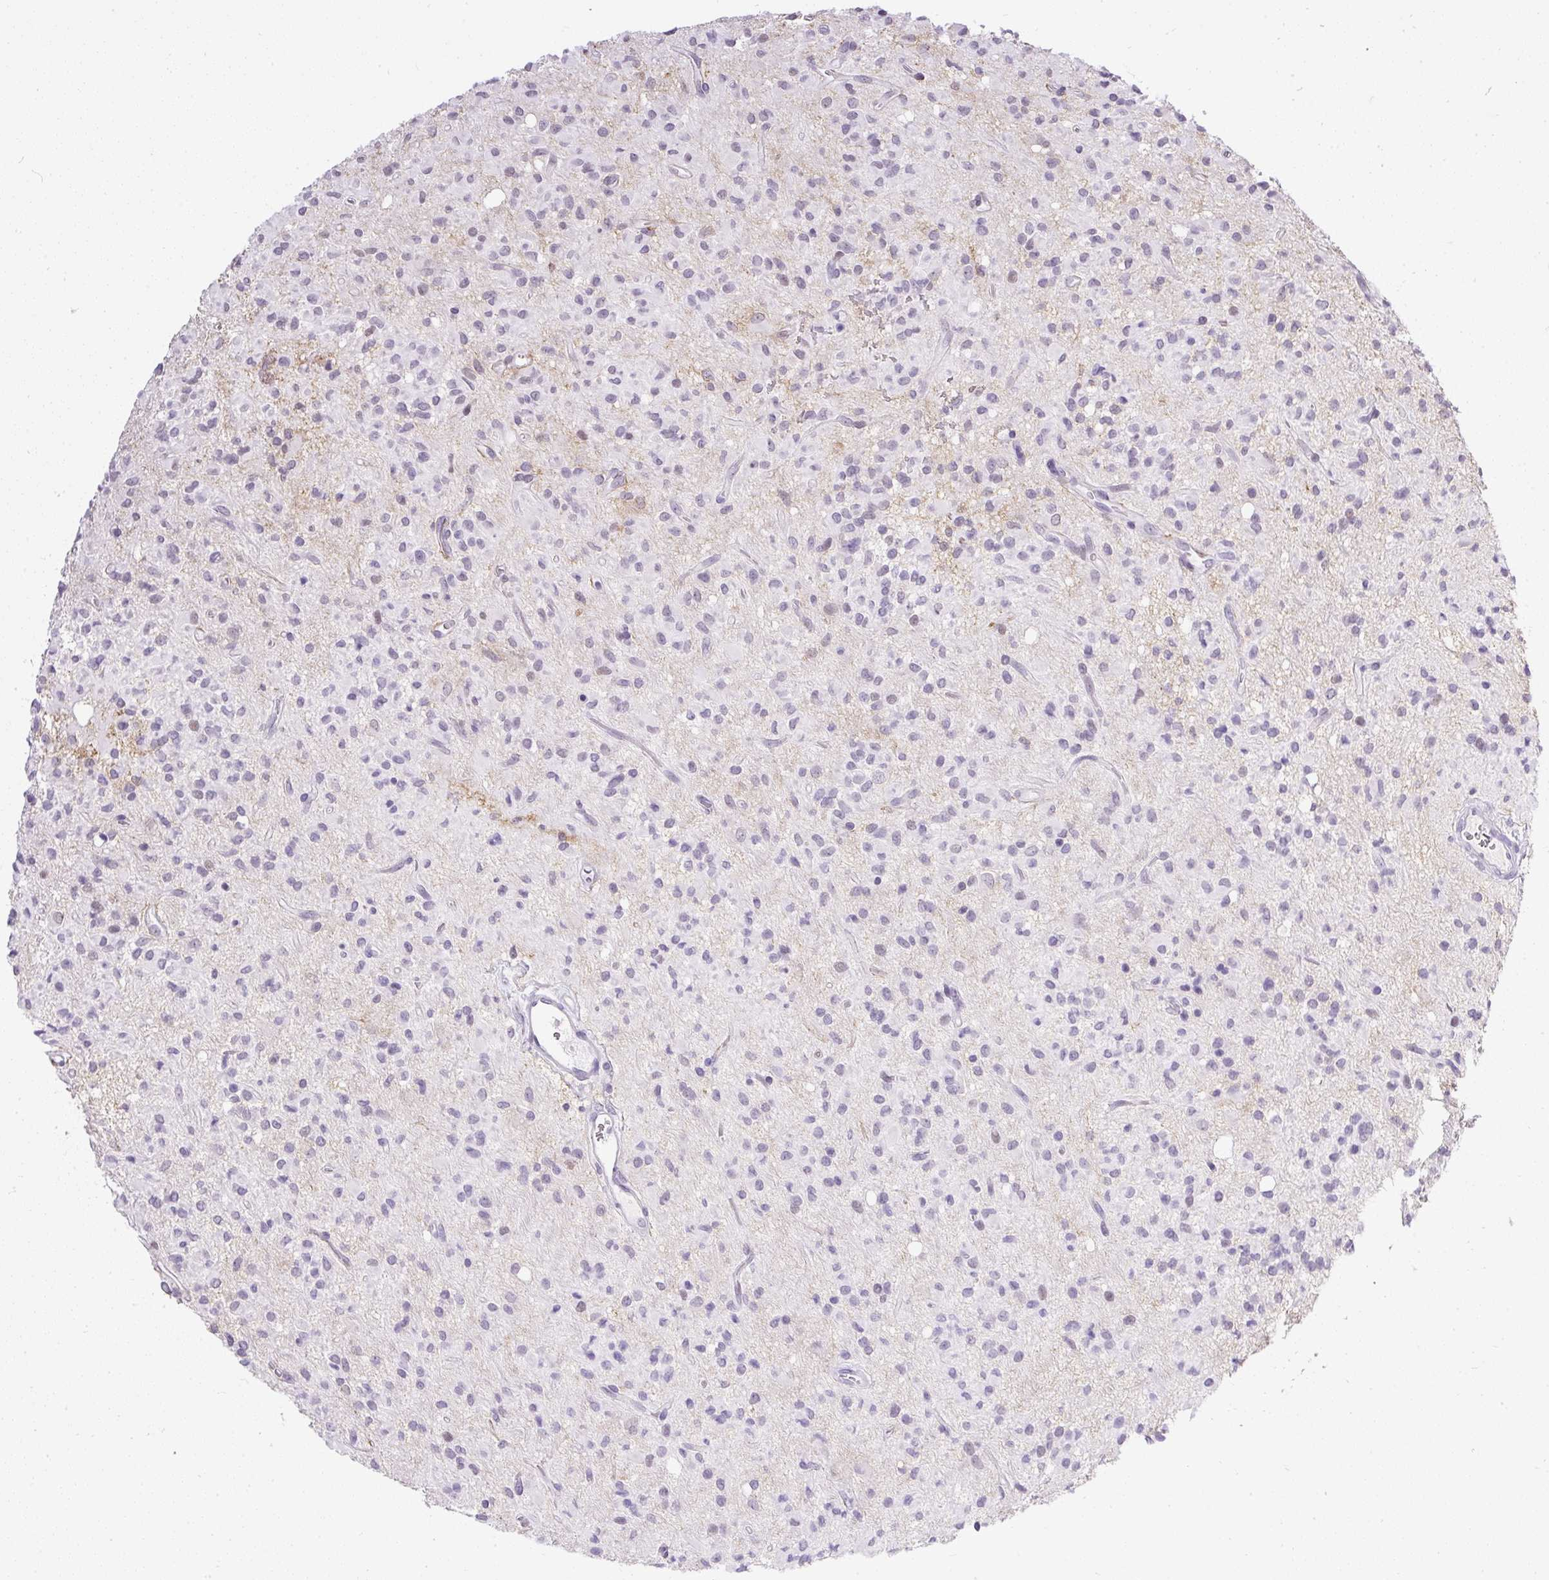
{"staining": {"intensity": "negative", "quantity": "none", "location": "none"}, "tissue": "glioma", "cell_type": "Tumor cells", "image_type": "cancer", "snomed": [{"axis": "morphology", "description": "Glioma, malignant, Low grade"}, {"axis": "topography", "description": "Brain"}], "caption": "Immunohistochemical staining of human glioma demonstrates no significant expression in tumor cells.", "gene": "WNT10B", "patient": {"sex": "female", "age": 33}}